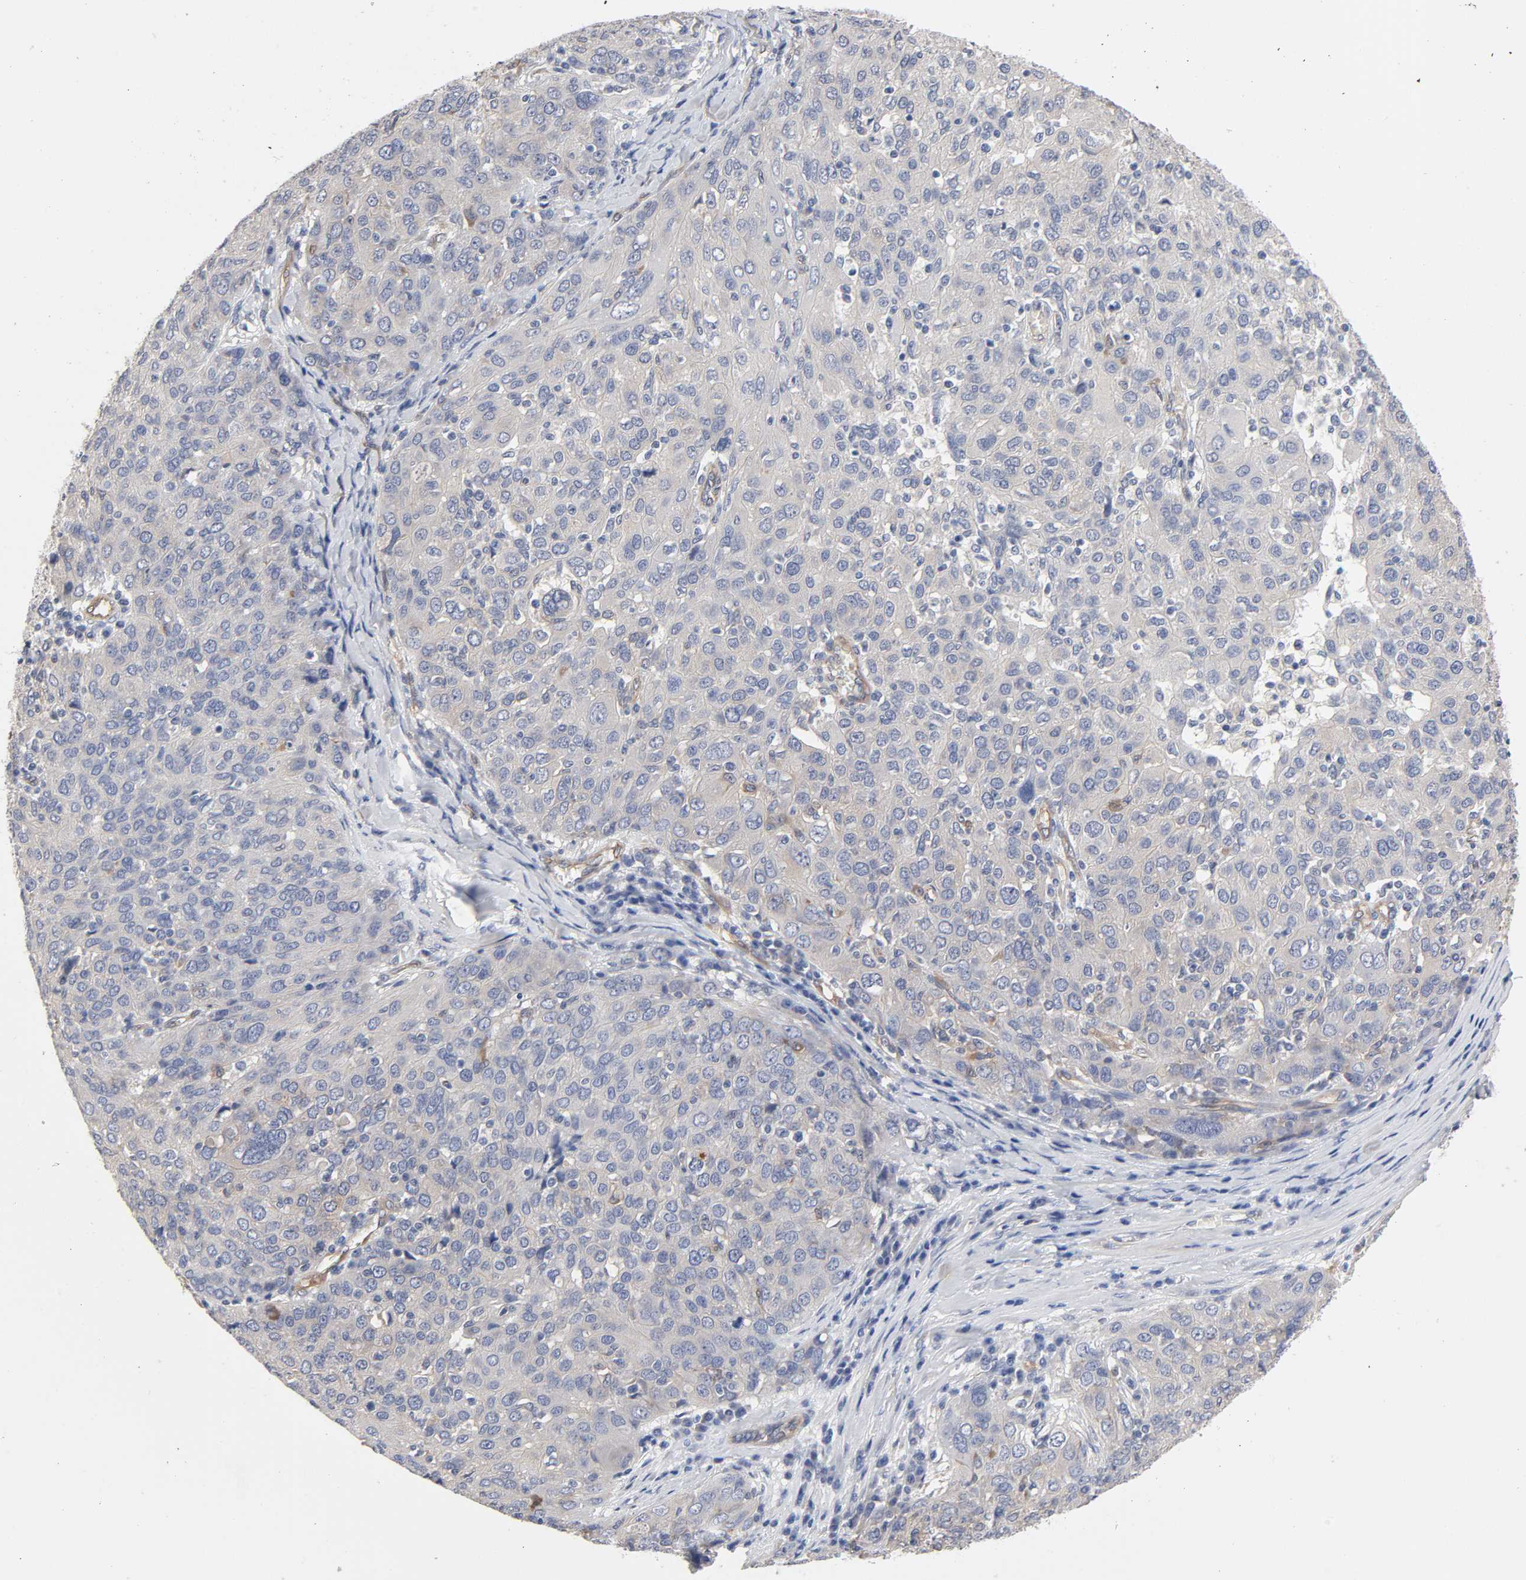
{"staining": {"intensity": "negative", "quantity": "none", "location": "none"}, "tissue": "ovarian cancer", "cell_type": "Tumor cells", "image_type": "cancer", "snomed": [{"axis": "morphology", "description": "Carcinoma, endometroid"}, {"axis": "topography", "description": "Ovary"}], "caption": "The immunohistochemistry (IHC) micrograph has no significant positivity in tumor cells of endometroid carcinoma (ovarian) tissue.", "gene": "RAB13", "patient": {"sex": "female", "age": 50}}